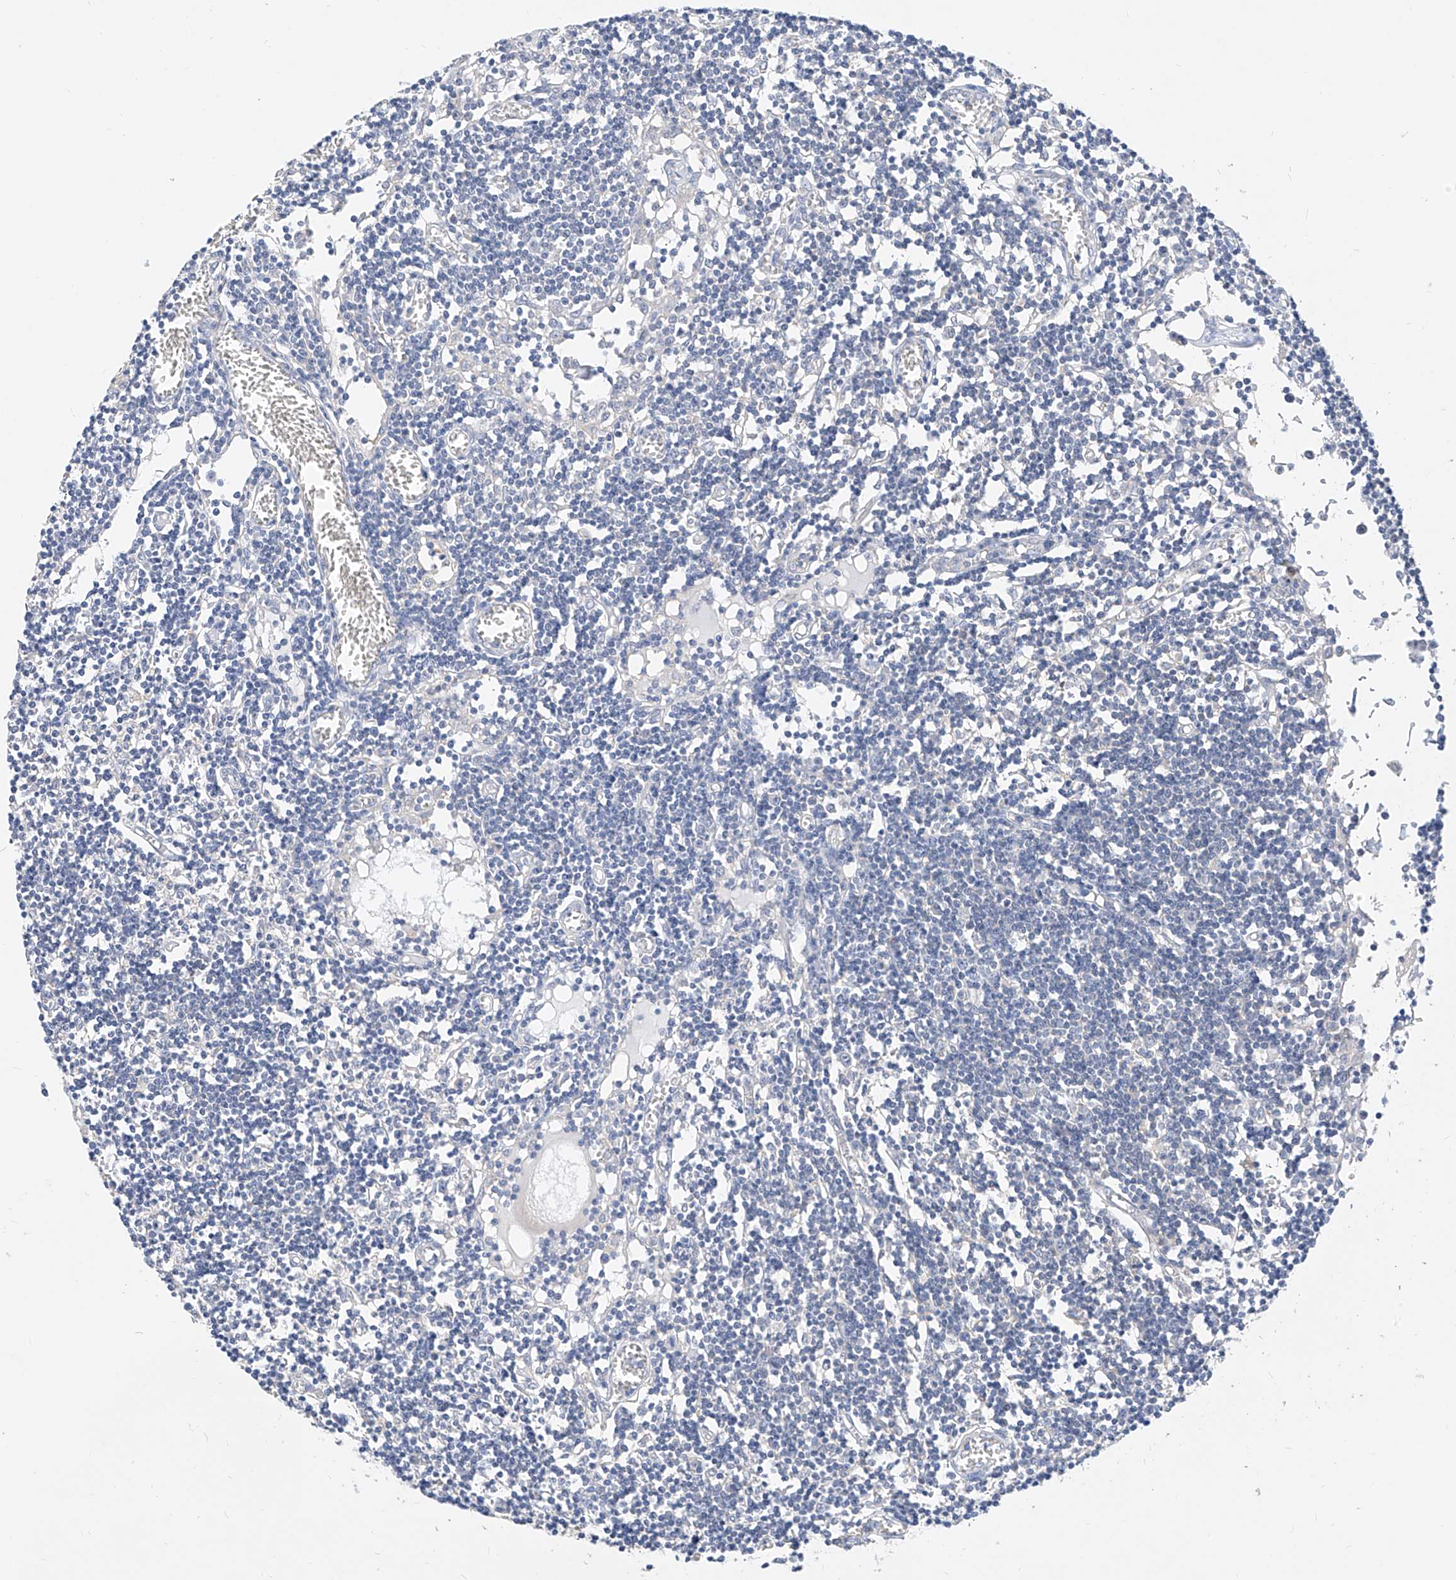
{"staining": {"intensity": "negative", "quantity": "none", "location": "none"}, "tissue": "lymph node", "cell_type": "Germinal center cells", "image_type": "normal", "snomed": [{"axis": "morphology", "description": "Normal tissue, NOS"}, {"axis": "topography", "description": "Lymph node"}], "caption": "The histopathology image displays no staining of germinal center cells in normal lymph node. The staining was performed using DAB to visualize the protein expression in brown, while the nuclei were stained in blue with hematoxylin (Magnification: 20x).", "gene": "ZZEF1", "patient": {"sex": "female", "age": 11}}